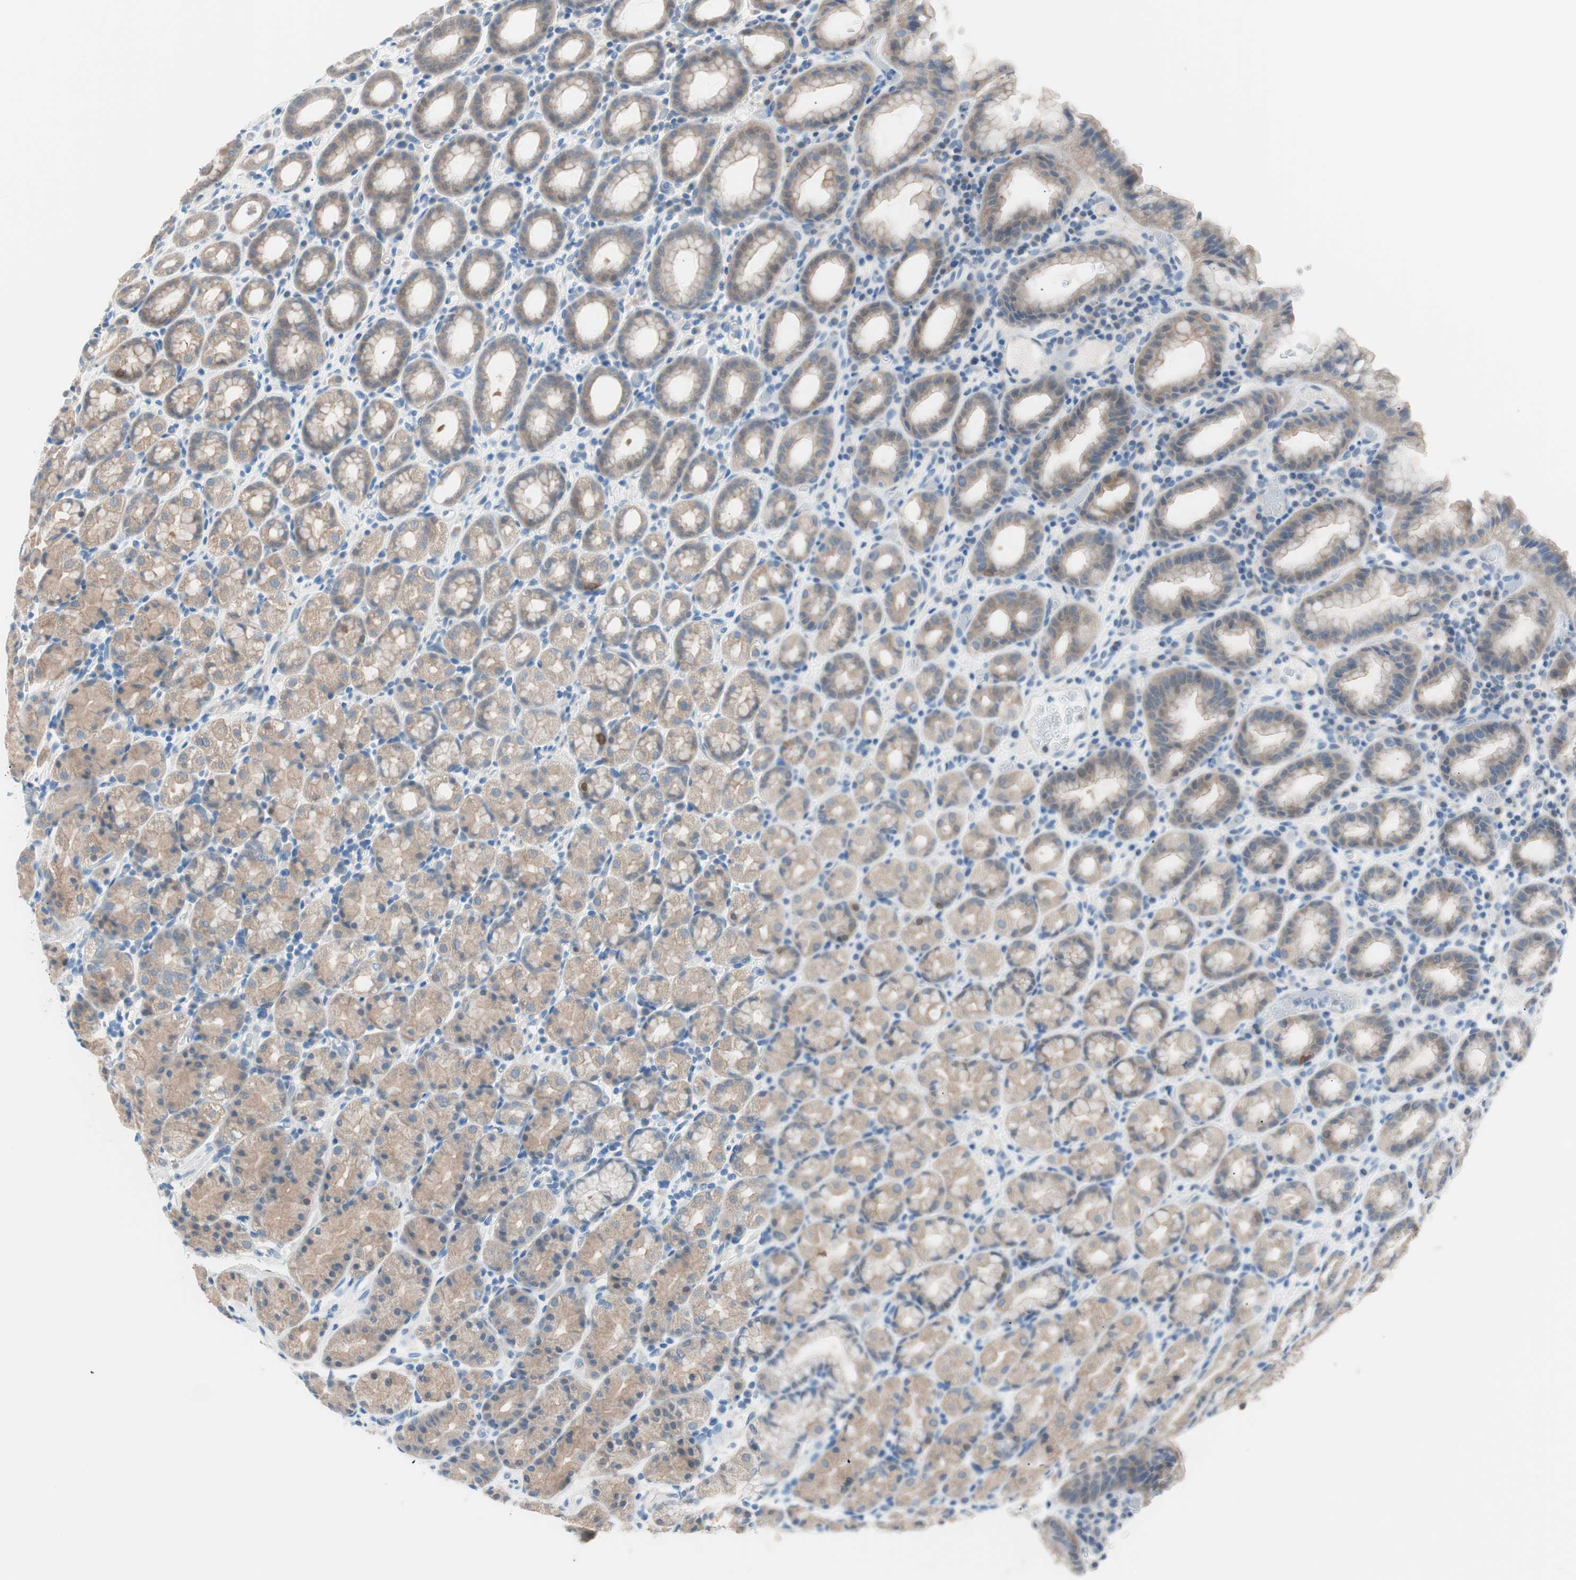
{"staining": {"intensity": "moderate", "quantity": ">75%", "location": "cytoplasmic/membranous"}, "tissue": "stomach", "cell_type": "Glandular cells", "image_type": "normal", "snomed": [{"axis": "morphology", "description": "Normal tissue, NOS"}, {"axis": "topography", "description": "Stomach, upper"}], "caption": "Stomach stained with immunohistochemistry demonstrates moderate cytoplasmic/membranous positivity in about >75% of glandular cells.", "gene": "VIL1", "patient": {"sex": "male", "age": 68}}